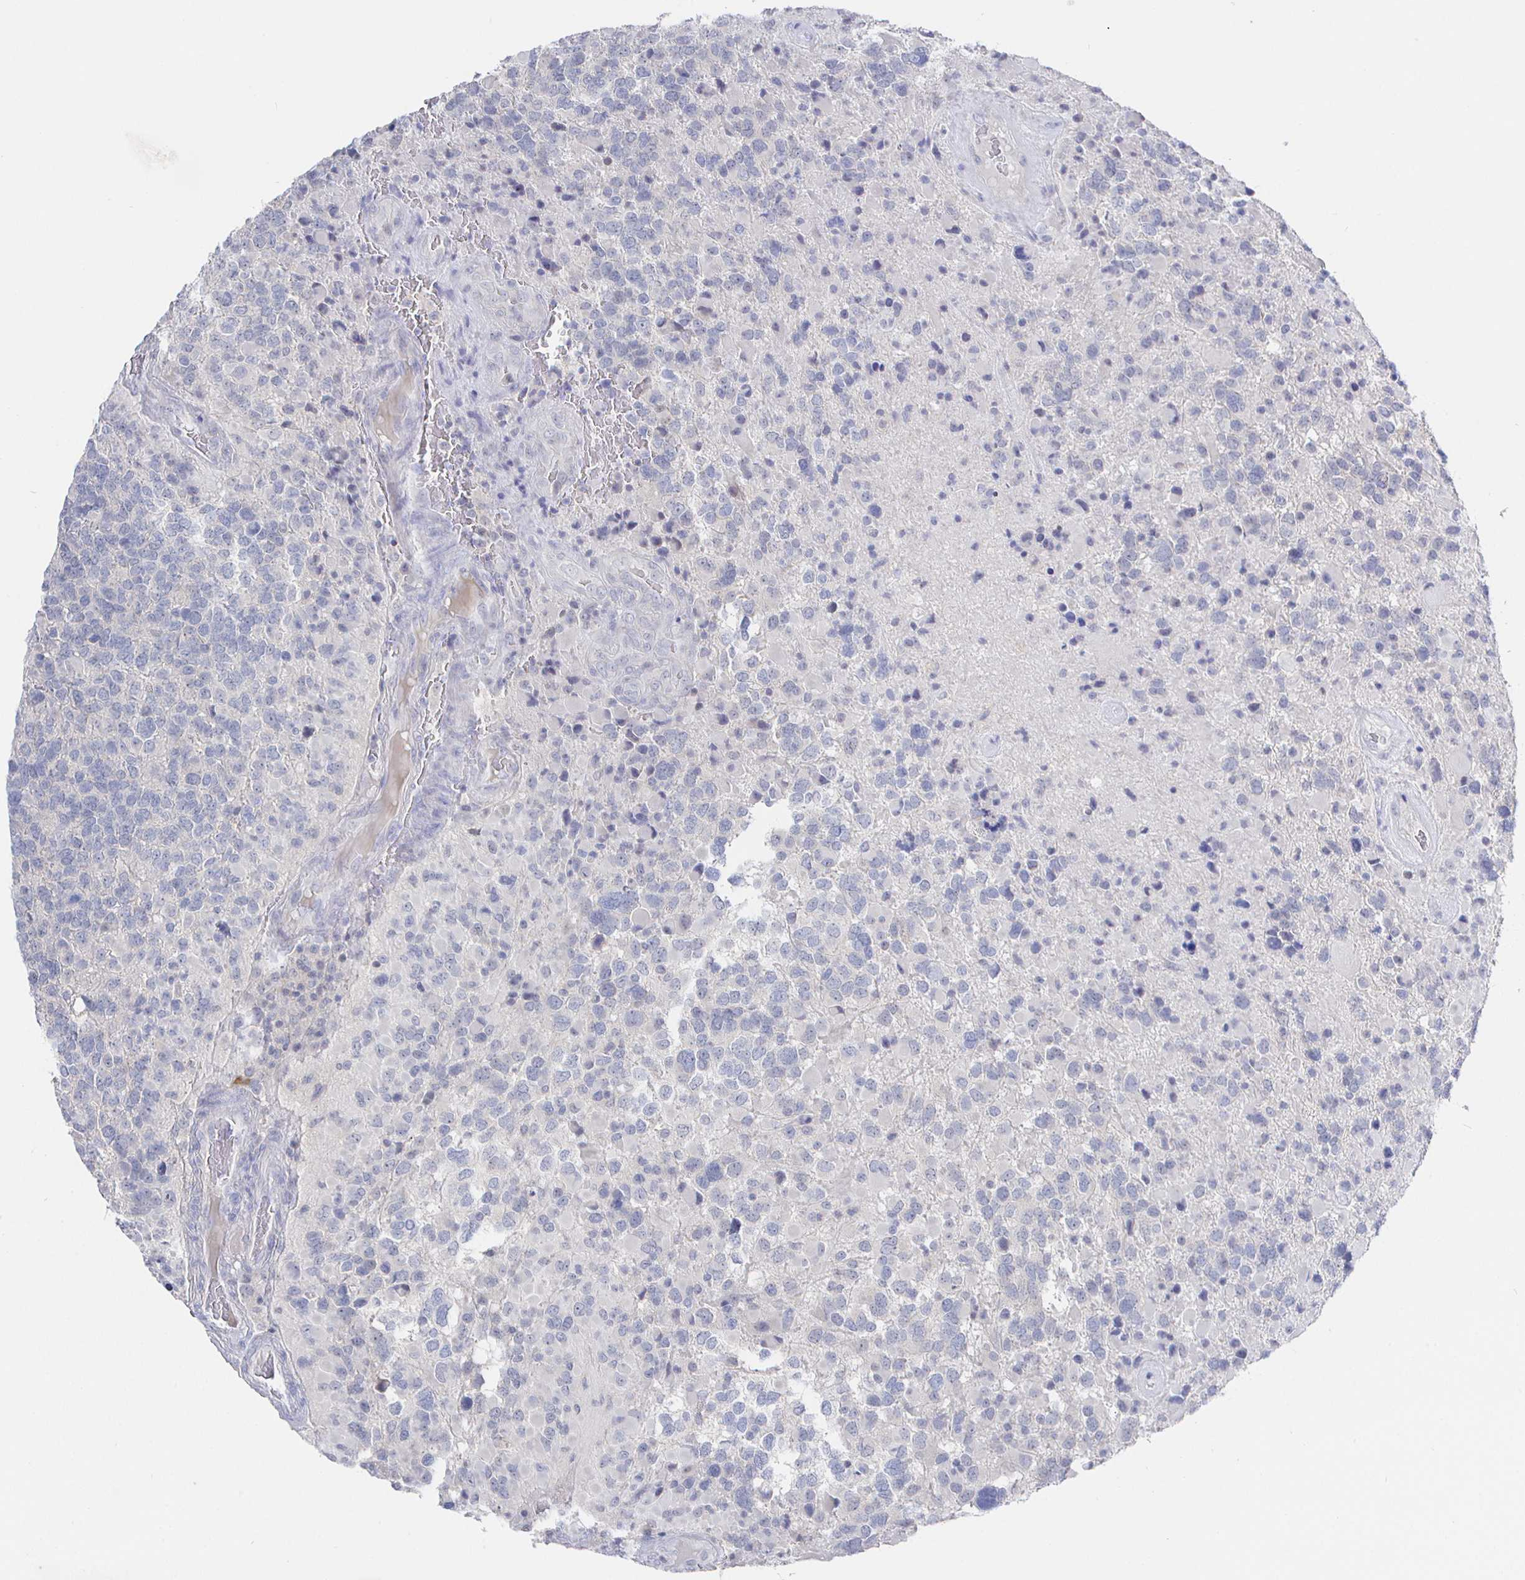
{"staining": {"intensity": "negative", "quantity": "none", "location": "none"}, "tissue": "glioma", "cell_type": "Tumor cells", "image_type": "cancer", "snomed": [{"axis": "morphology", "description": "Glioma, malignant, High grade"}, {"axis": "topography", "description": "Brain"}], "caption": "The immunohistochemistry (IHC) photomicrograph has no significant positivity in tumor cells of malignant glioma (high-grade) tissue.", "gene": "LRRC23", "patient": {"sex": "female", "age": 40}}